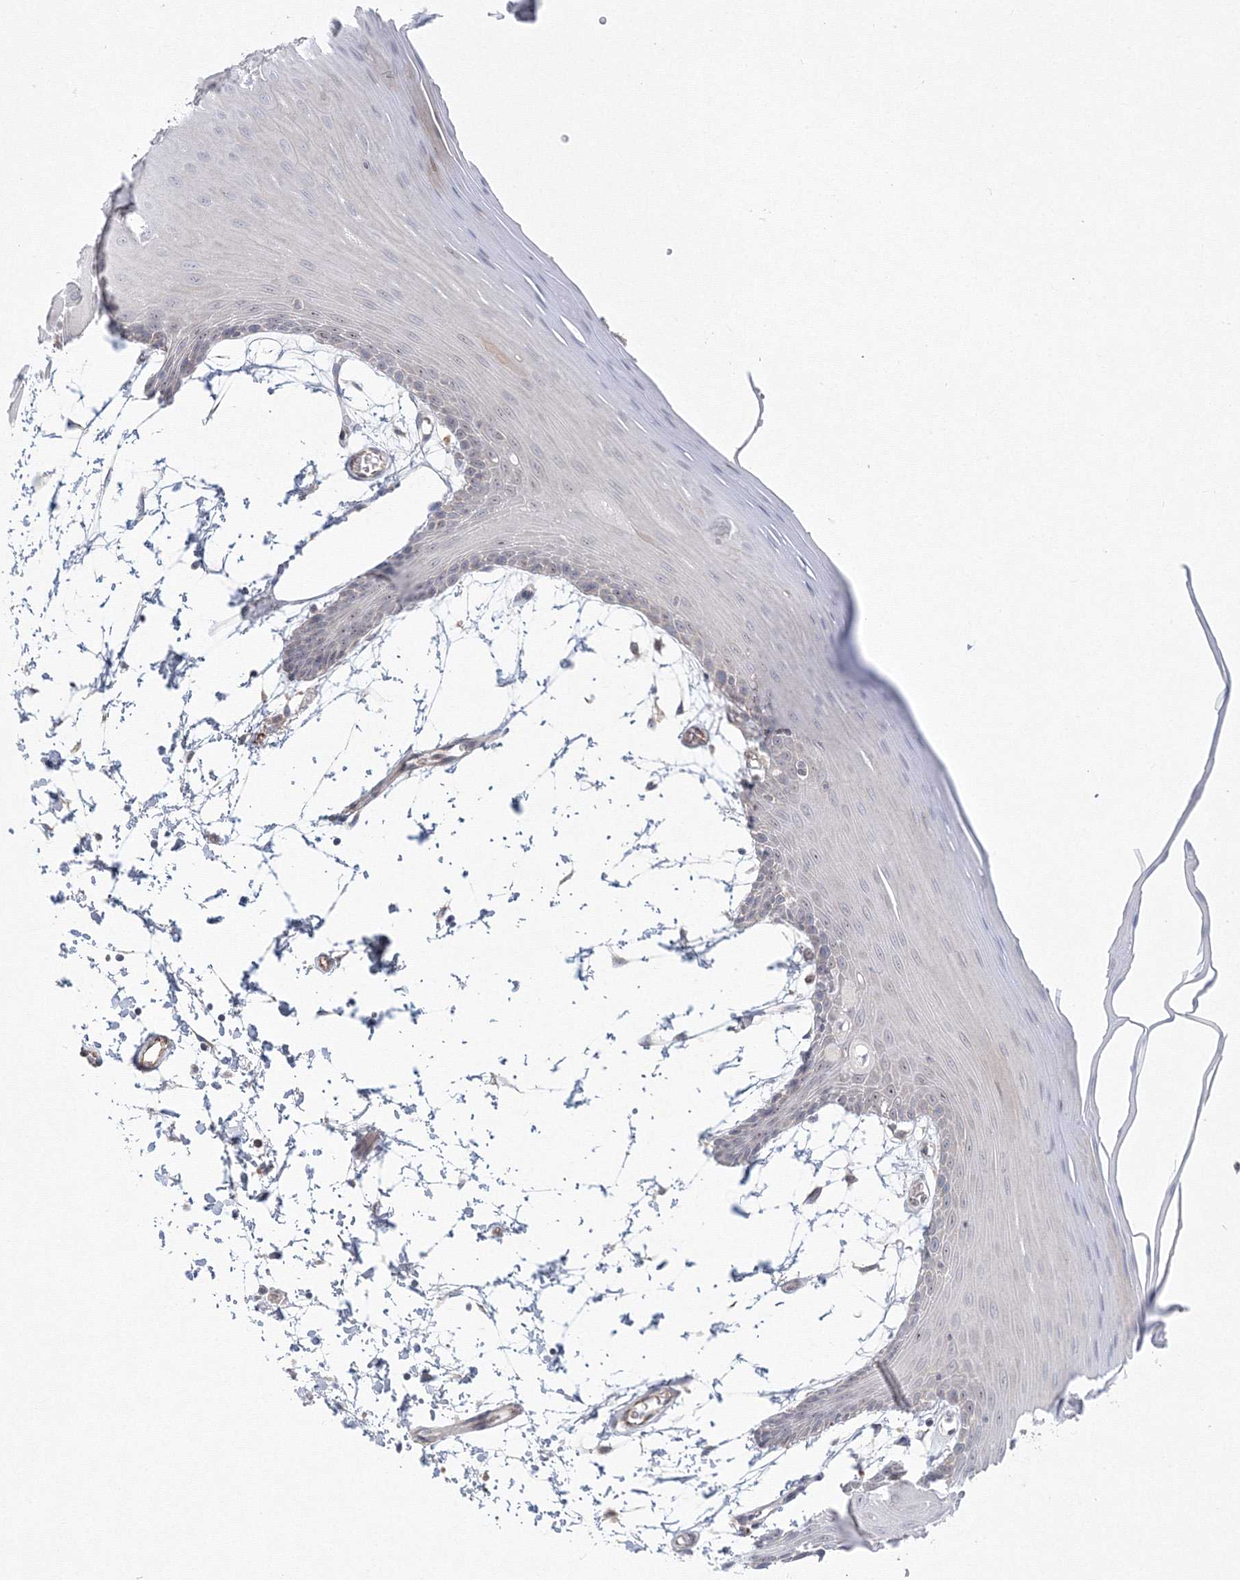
{"staining": {"intensity": "weak", "quantity": "<25%", "location": "cytoplasmic/membranous"}, "tissue": "oral mucosa", "cell_type": "Squamous epithelial cells", "image_type": "normal", "snomed": [{"axis": "morphology", "description": "Normal tissue, NOS"}, {"axis": "topography", "description": "Skeletal muscle"}, {"axis": "topography", "description": "Oral tissue"}, {"axis": "topography", "description": "Salivary gland"}, {"axis": "topography", "description": "Peripheral nerve tissue"}], "caption": "IHC of unremarkable human oral mucosa displays no expression in squamous epithelial cells.", "gene": "WDR49", "patient": {"sex": "male", "age": 54}}